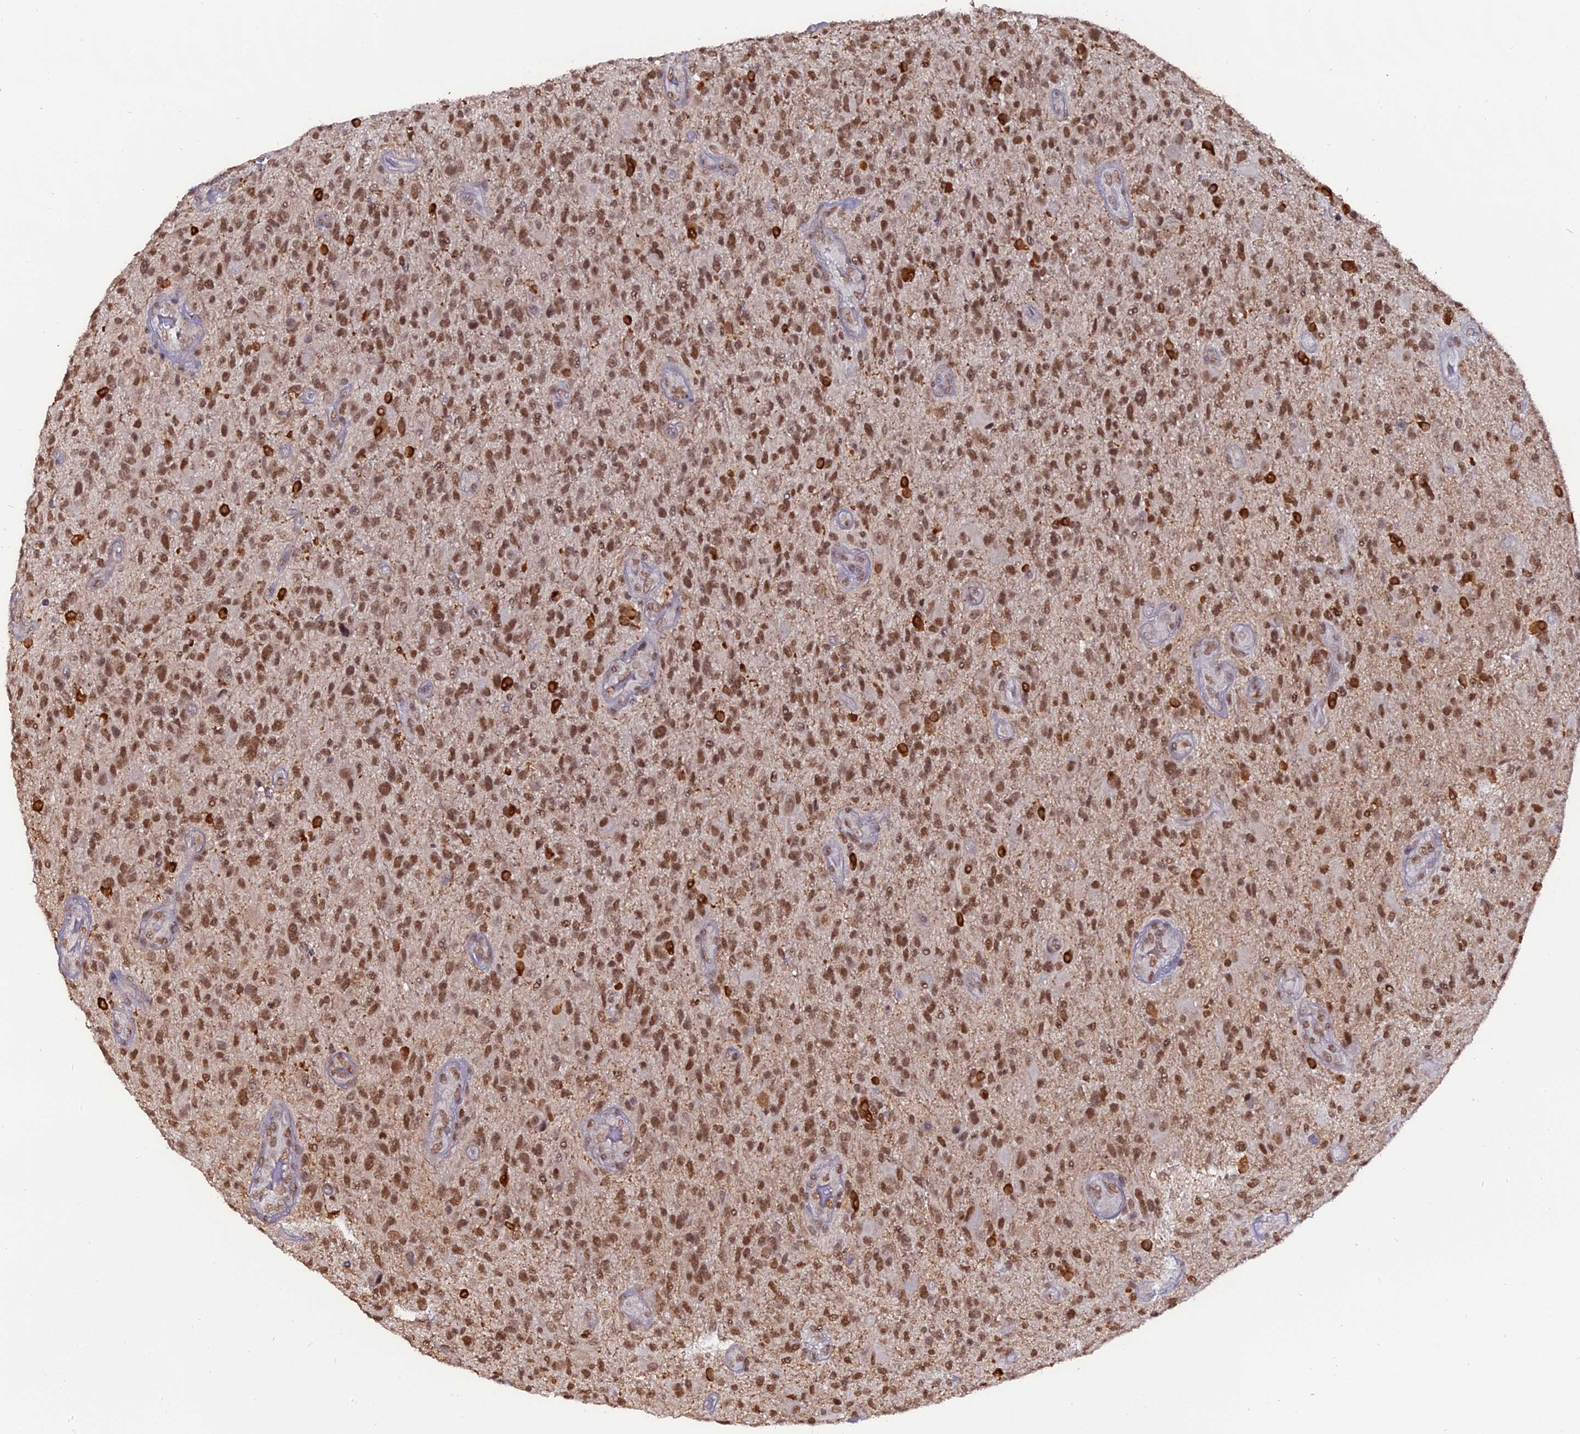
{"staining": {"intensity": "strong", "quantity": ">75%", "location": "nuclear"}, "tissue": "glioma", "cell_type": "Tumor cells", "image_type": "cancer", "snomed": [{"axis": "morphology", "description": "Glioma, malignant, High grade"}, {"axis": "topography", "description": "Brain"}], "caption": "A brown stain shows strong nuclear expression of a protein in malignant high-grade glioma tumor cells.", "gene": "NR1H3", "patient": {"sex": "male", "age": 47}}